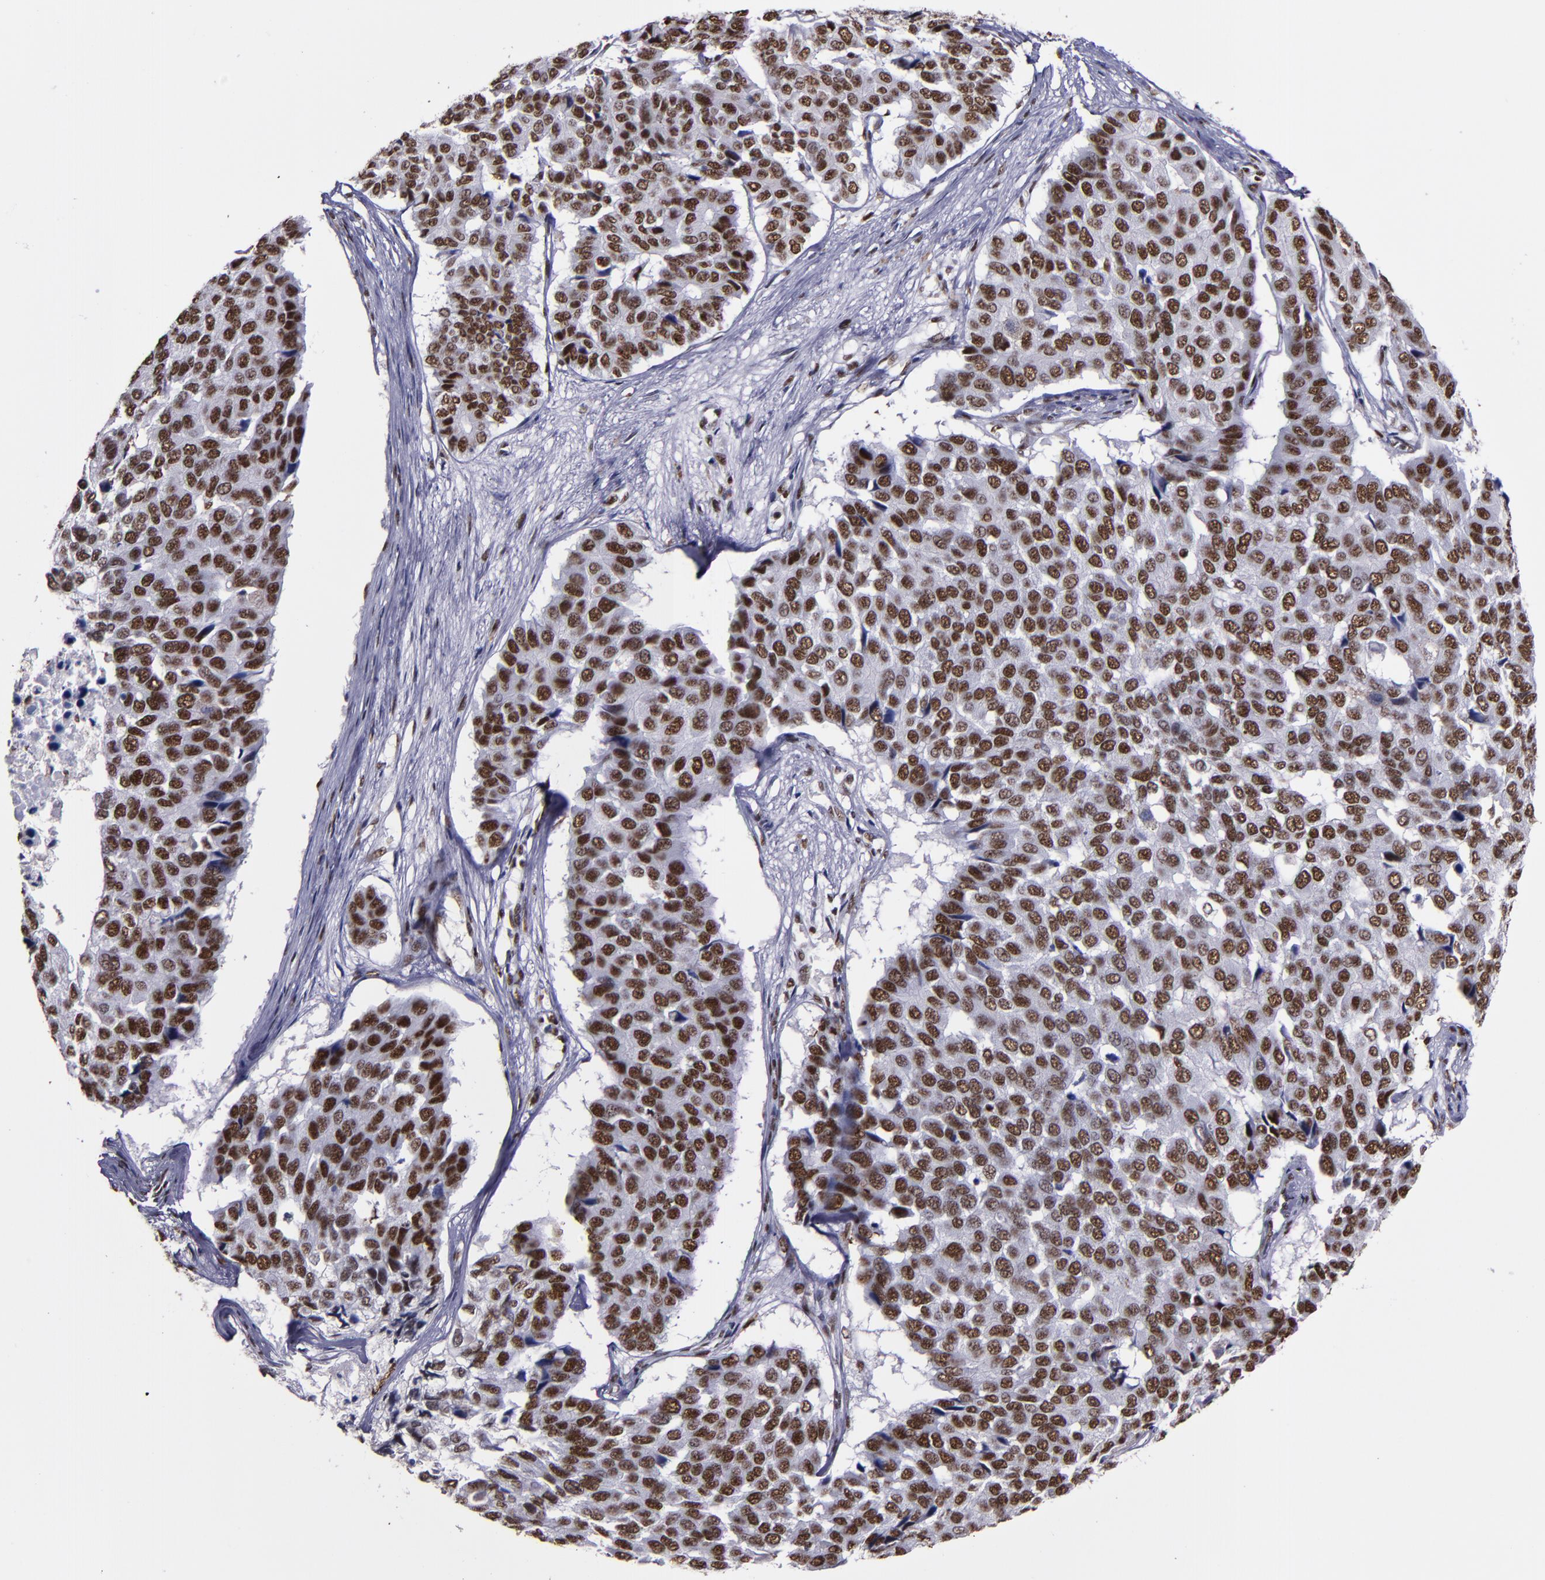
{"staining": {"intensity": "moderate", "quantity": ">75%", "location": "nuclear"}, "tissue": "pancreatic cancer", "cell_type": "Tumor cells", "image_type": "cancer", "snomed": [{"axis": "morphology", "description": "Adenocarcinoma, NOS"}, {"axis": "topography", "description": "Pancreas"}], "caption": "Pancreatic adenocarcinoma stained with DAB immunohistochemistry exhibits medium levels of moderate nuclear staining in about >75% of tumor cells.", "gene": "PPP4R3A", "patient": {"sex": "male", "age": 50}}